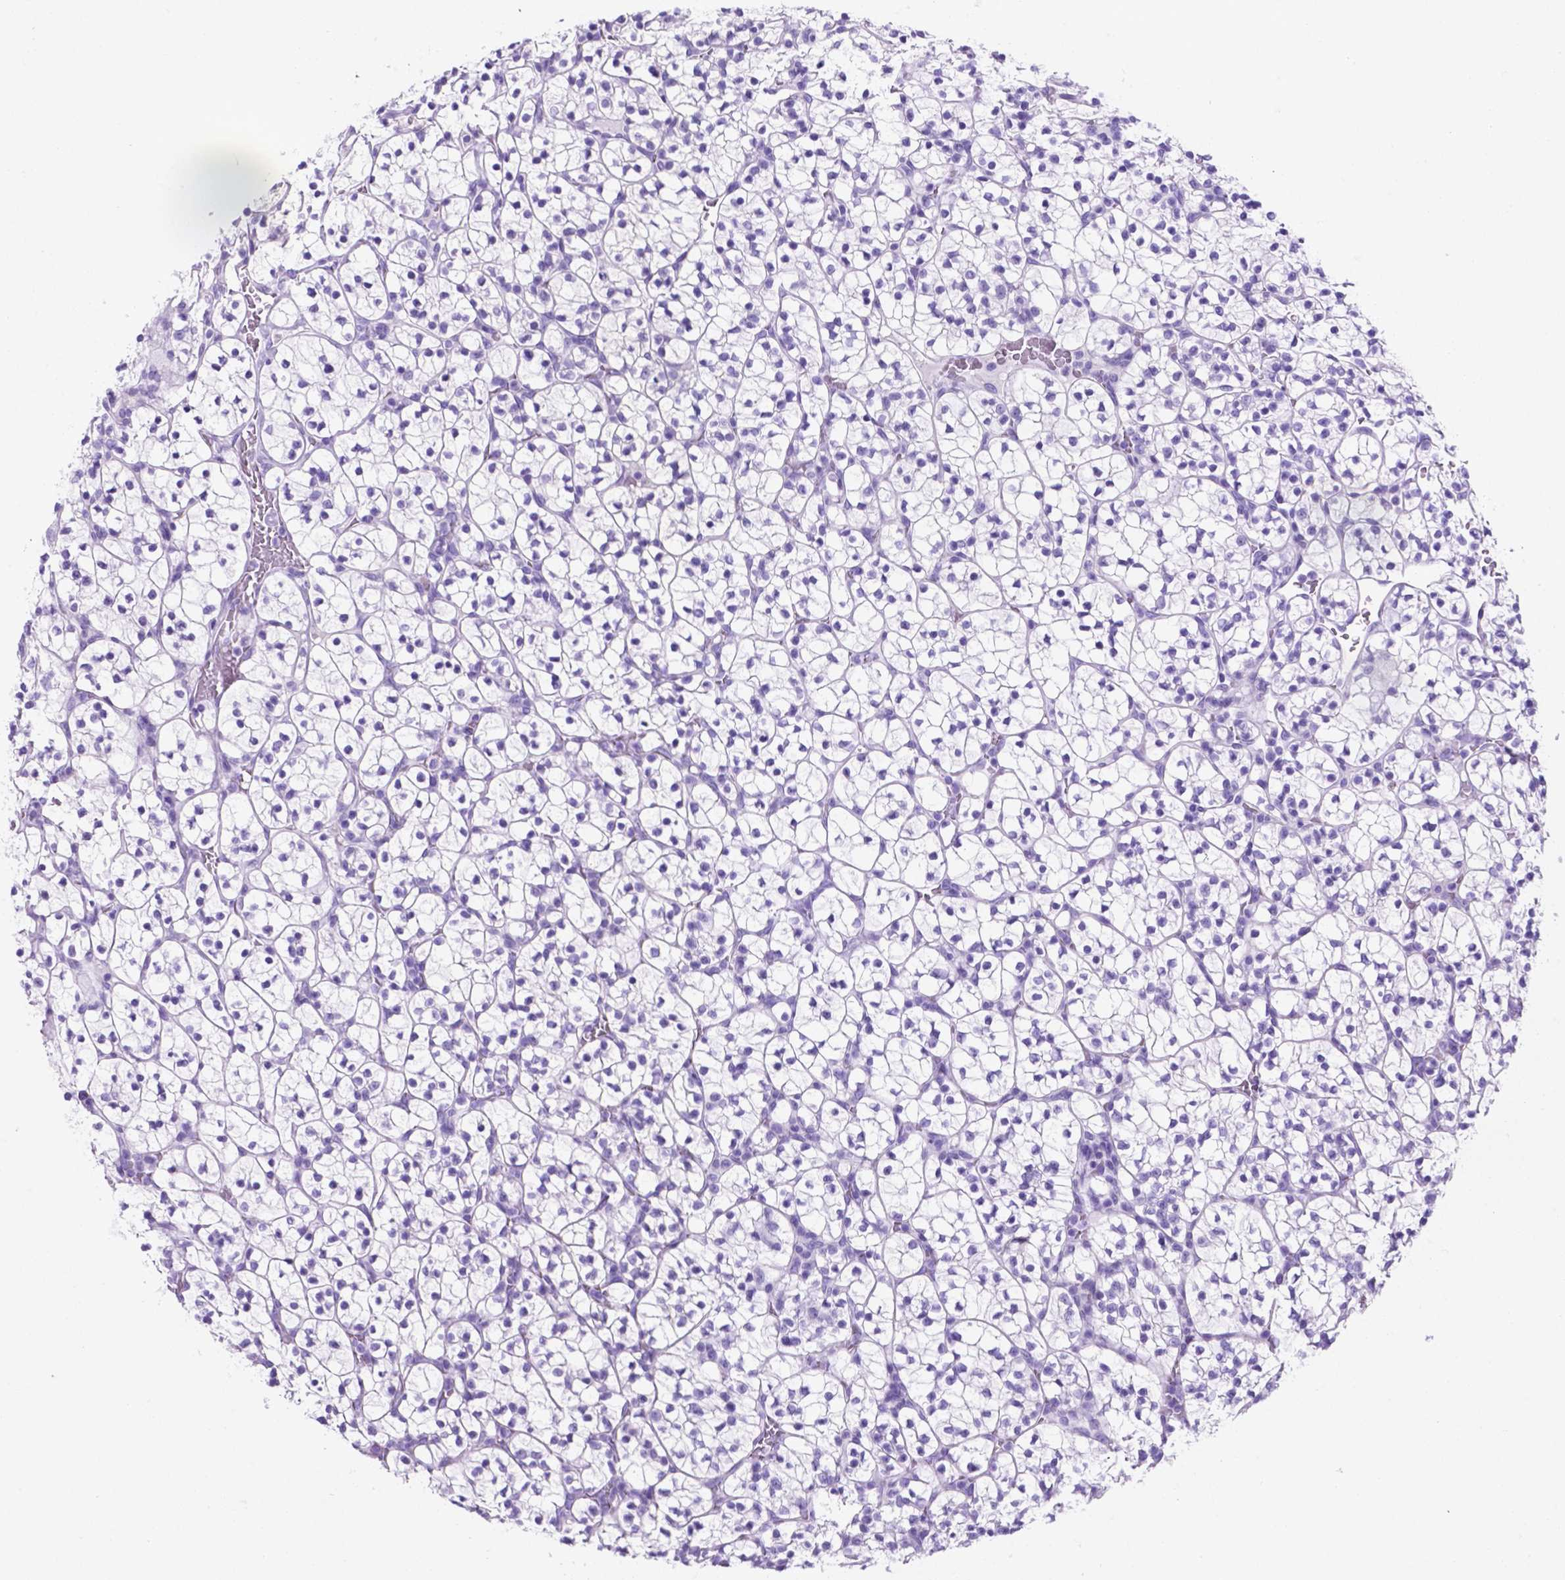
{"staining": {"intensity": "negative", "quantity": "none", "location": "none"}, "tissue": "renal cancer", "cell_type": "Tumor cells", "image_type": "cancer", "snomed": [{"axis": "morphology", "description": "Adenocarcinoma, NOS"}, {"axis": "topography", "description": "Kidney"}], "caption": "Immunohistochemistry (IHC) histopathology image of renal cancer stained for a protein (brown), which exhibits no positivity in tumor cells.", "gene": "C17orf107", "patient": {"sex": "female", "age": 89}}